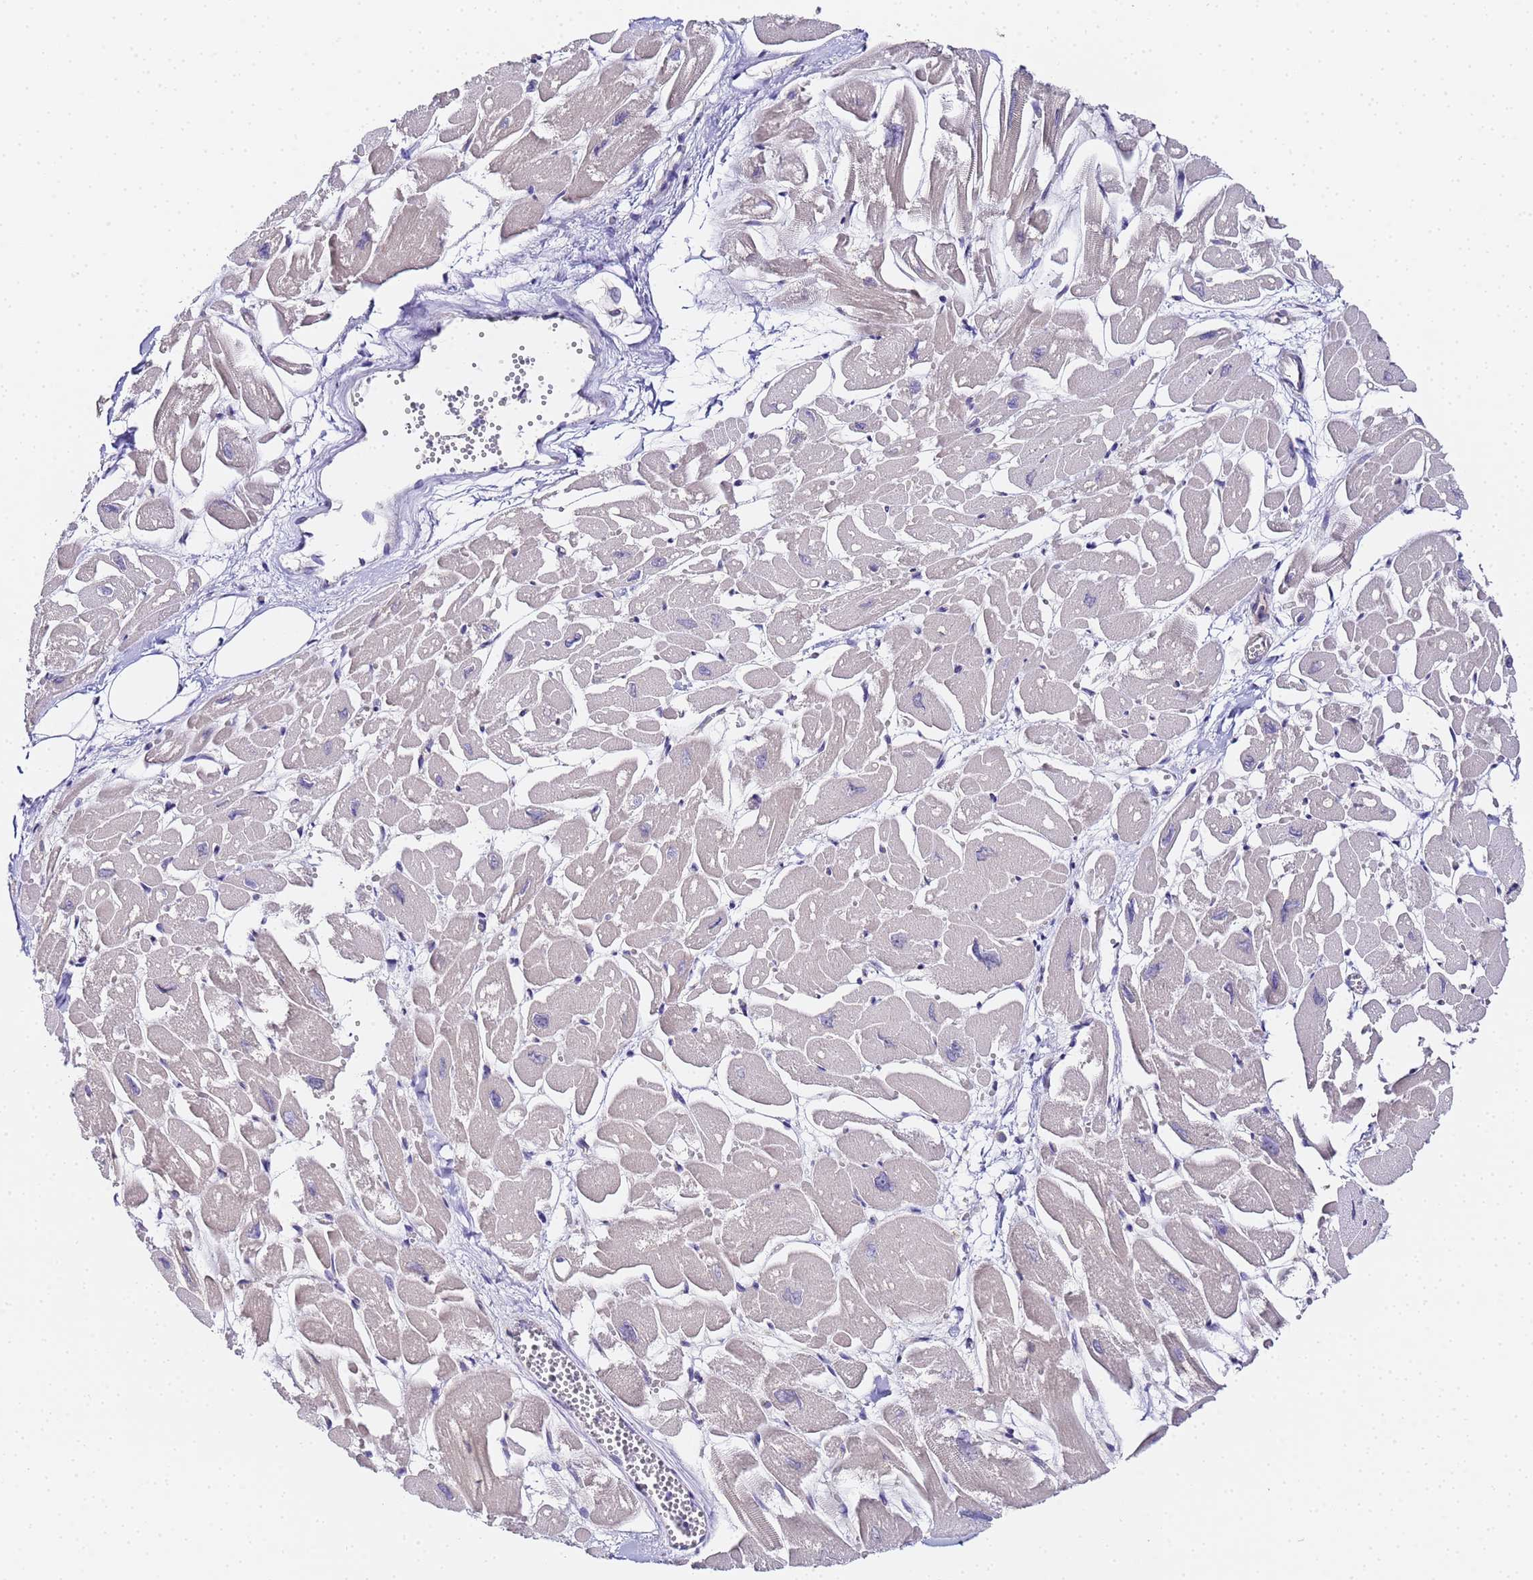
{"staining": {"intensity": "weak", "quantity": "<25%", "location": "cytoplasmic/membranous"}, "tissue": "heart muscle", "cell_type": "Cardiomyocytes", "image_type": "normal", "snomed": [{"axis": "morphology", "description": "Normal tissue, NOS"}, {"axis": "topography", "description": "Heart"}], "caption": "Immunohistochemical staining of normal heart muscle demonstrates no significant staining in cardiomyocytes. The staining was performed using DAB to visualize the protein expression in brown, while the nuclei were stained in blue with hematoxylin (Magnification: 20x).", "gene": "LSM3", "patient": {"sex": "male", "age": 54}}